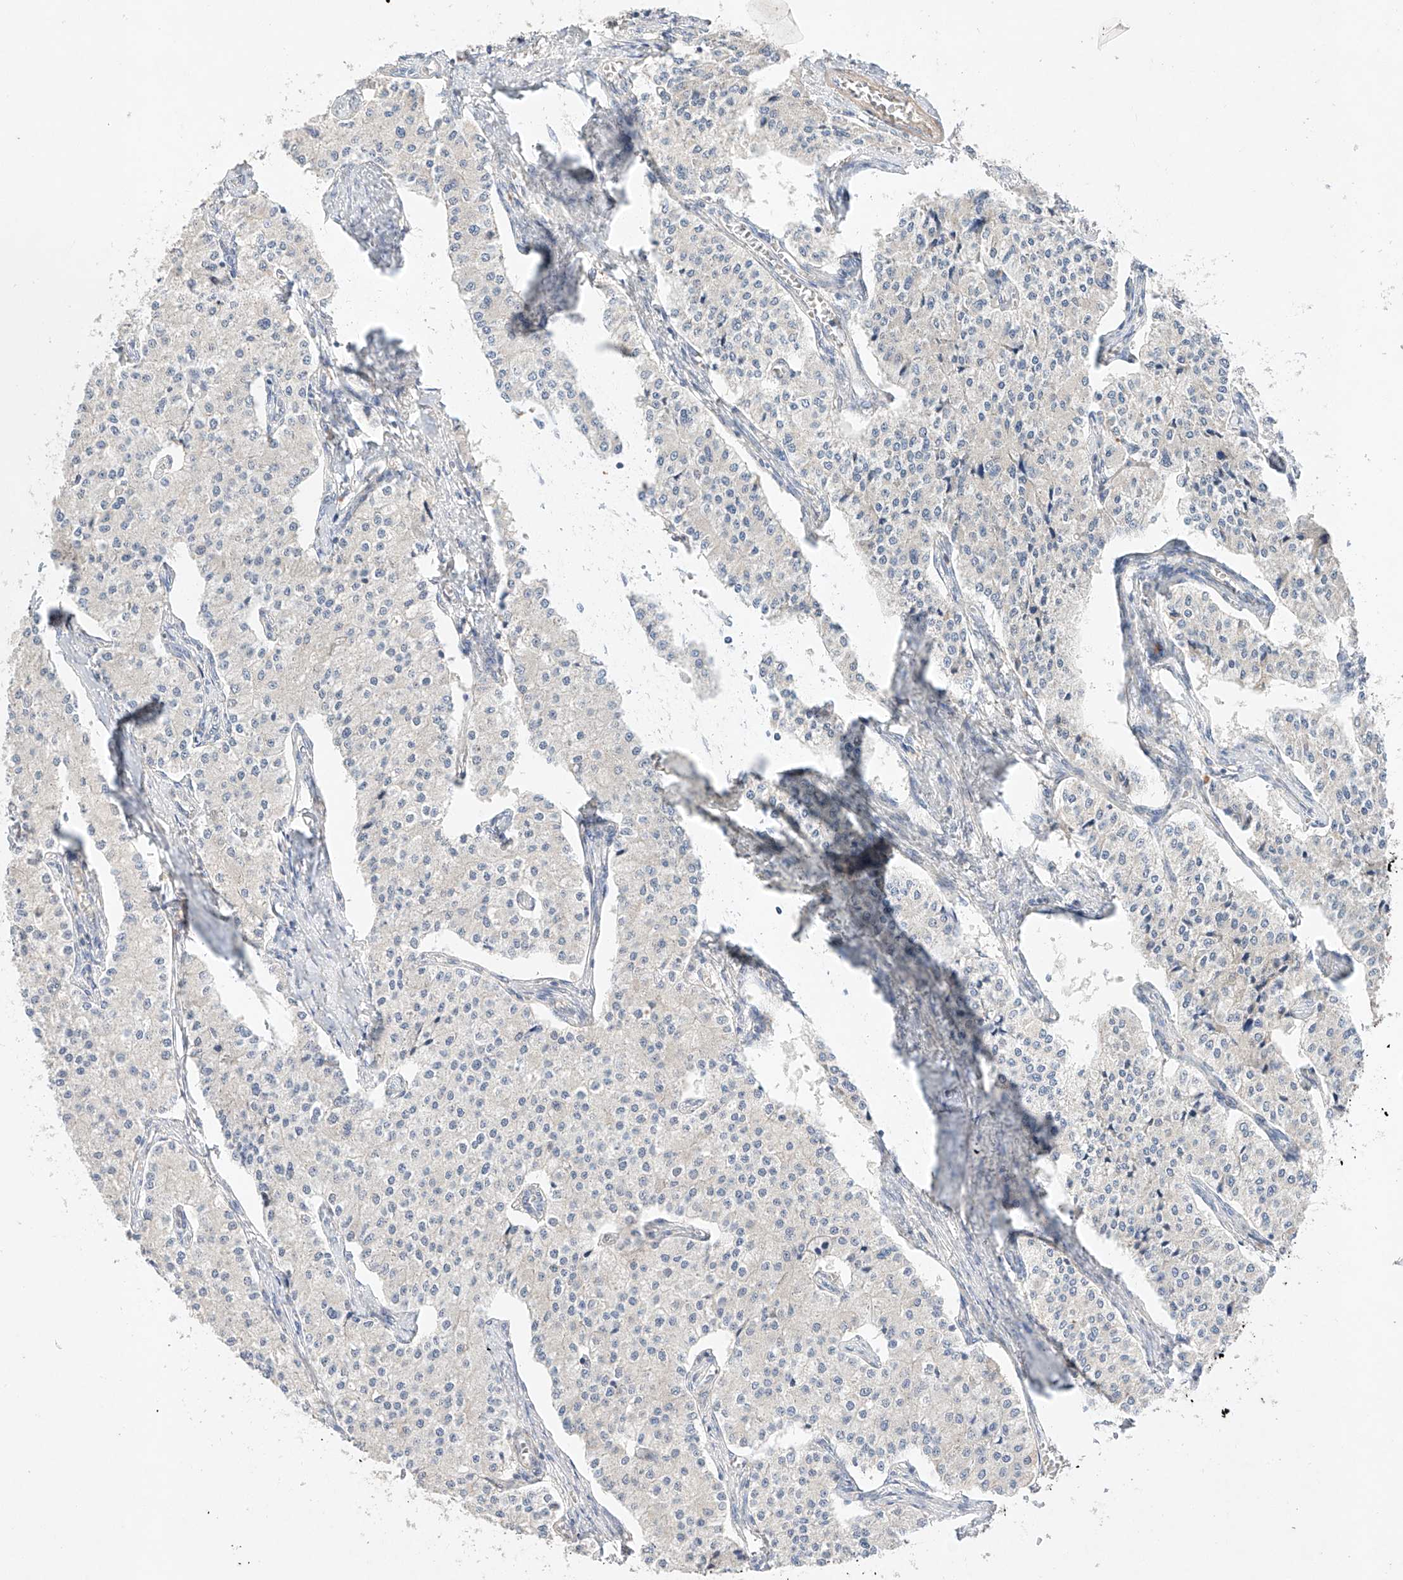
{"staining": {"intensity": "negative", "quantity": "none", "location": "none"}, "tissue": "carcinoid", "cell_type": "Tumor cells", "image_type": "cancer", "snomed": [{"axis": "morphology", "description": "Carcinoid, malignant, NOS"}, {"axis": "topography", "description": "Colon"}], "caption": "This is an immunohistochemistry micrograph of malignant carcinoid. There is no staining in tumor cells.", "gene": "ZNF124", "patient": {"sex": "female", "age": 52}}